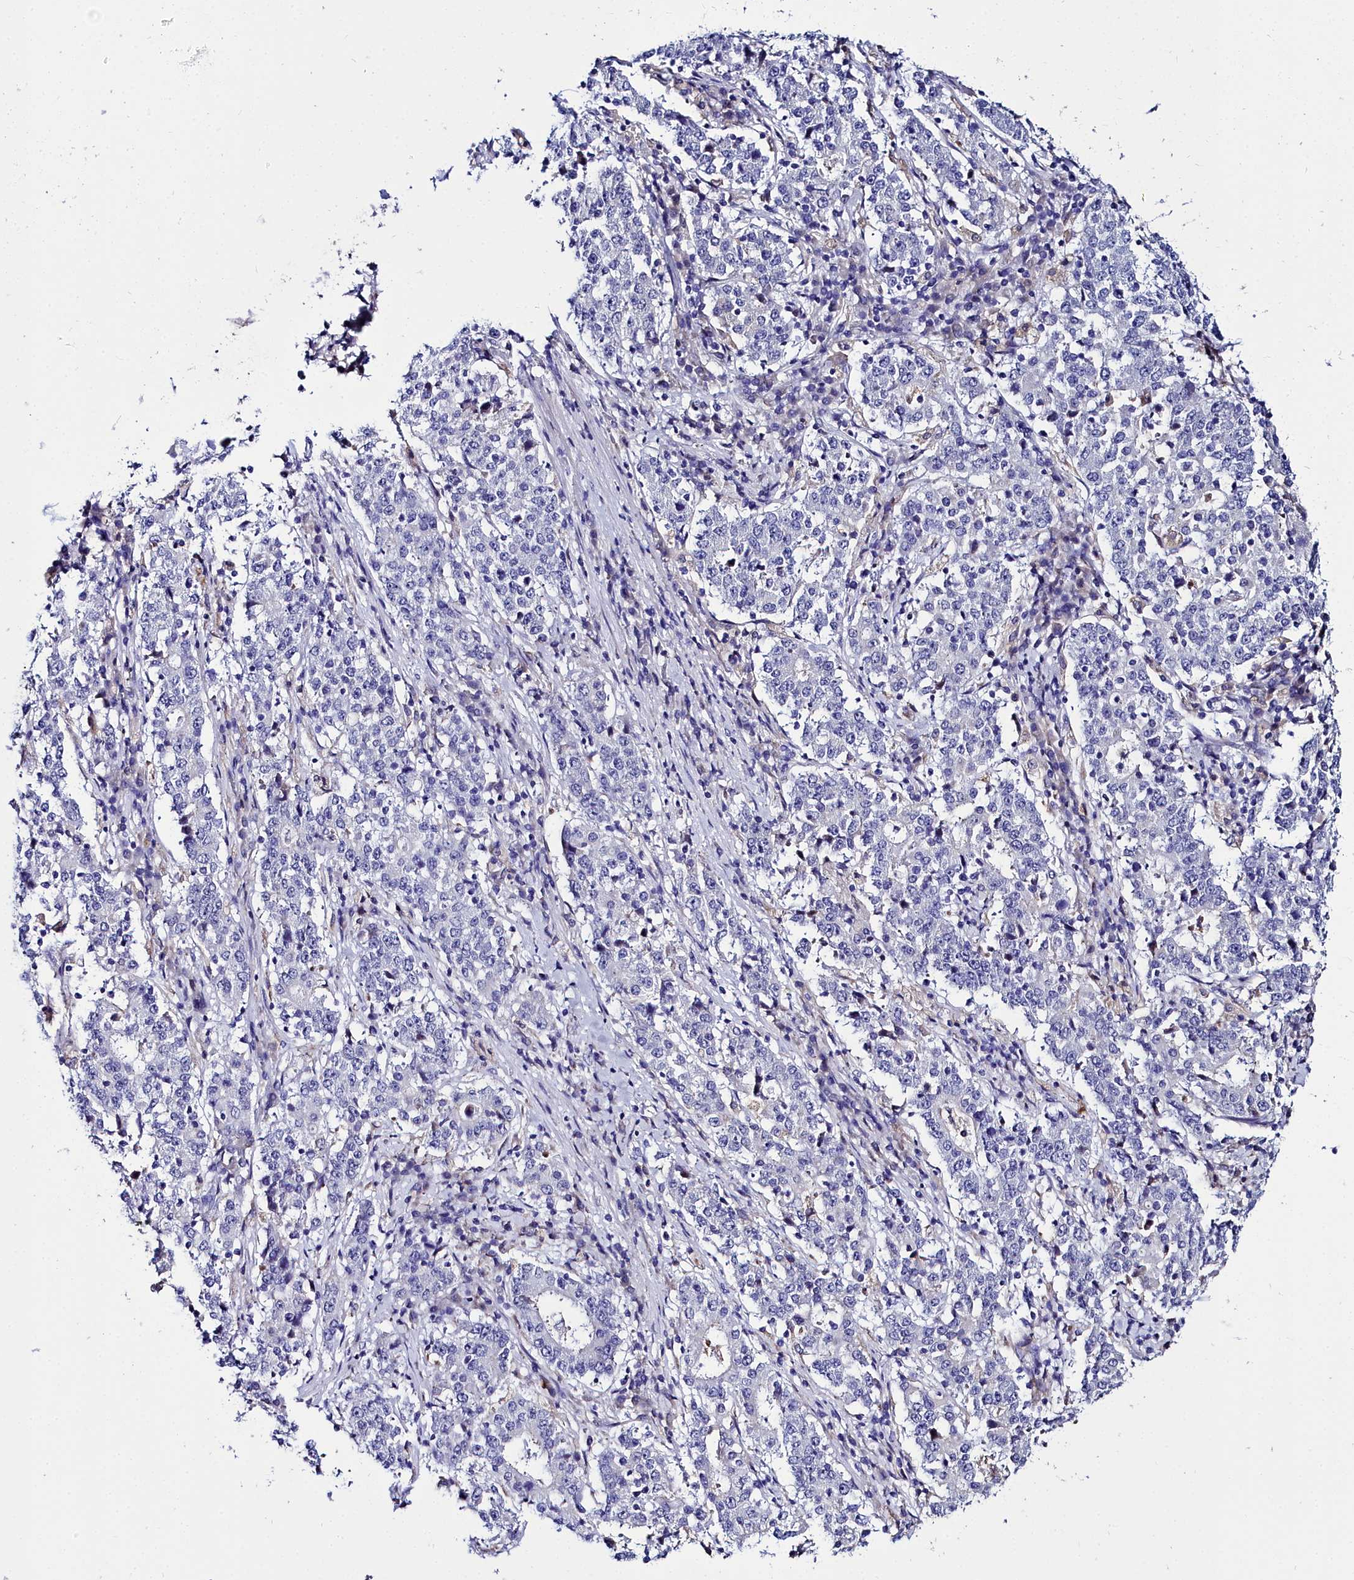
{"staining": {"intensity": "negative", "quantity": "none", "location": "none"}, "tissue": "stomach cancer", "cell_type": "Tumor cells", "image_type": "cancer", "snomed": [{"axis": "morphology", "description": "Adenocarcinoma, NOS"}, {"axis": "topography", "description": "Stomach"}], "caption": "The image displays no significant expression in tumor cells of stomach cancer (adenocarcinoma).", "gene": "ELAPOR2", "patient": {"sex": "male", "age": 59}}